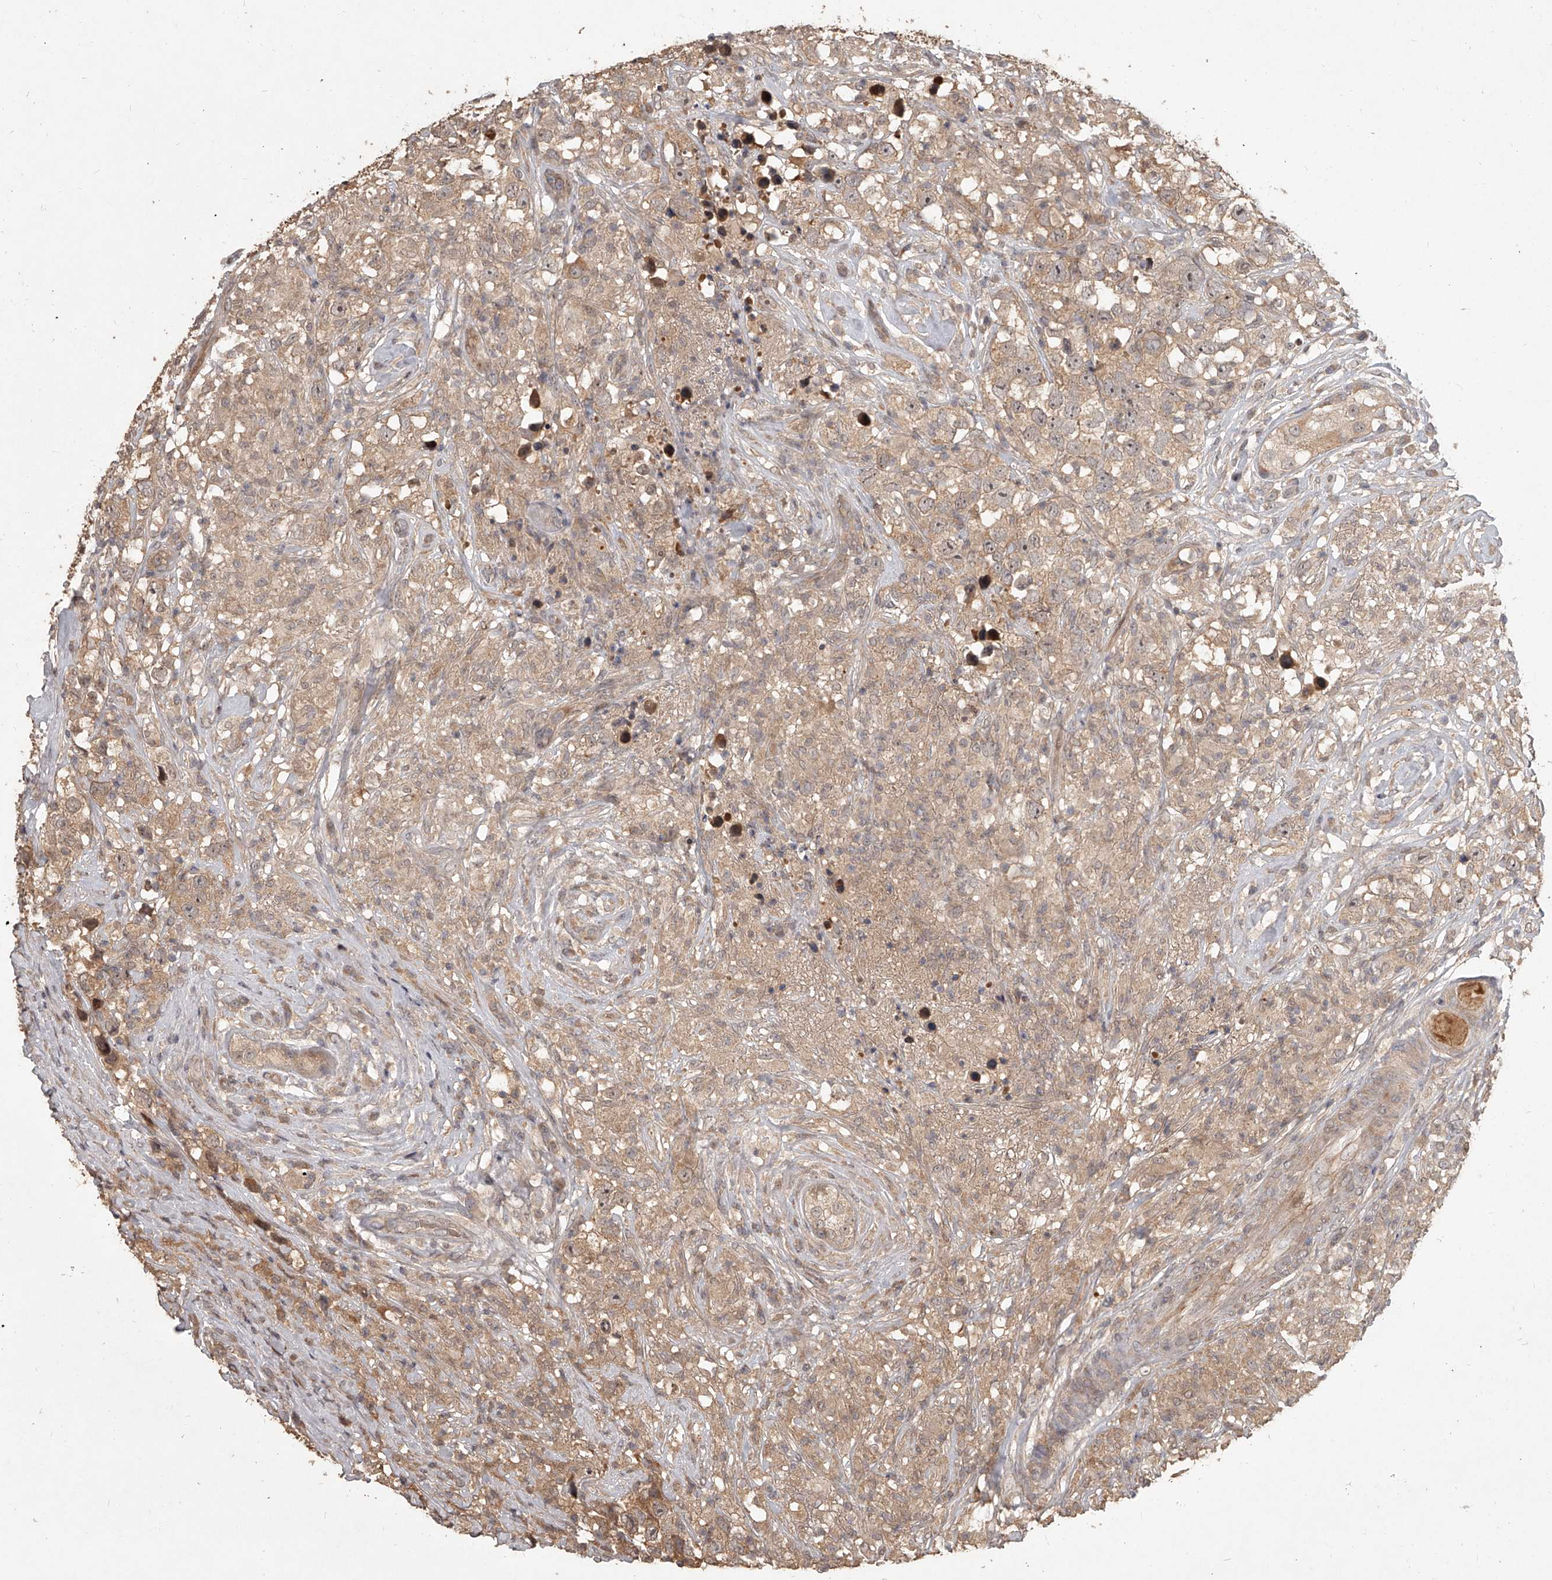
{"staining": {"intensity": "moderate", "quantity": ">75%", "location": "cytoplasmic/membranous"}, "tissue": "testis cancer", "cell_type": "Tumor cells", "image_type": "cancer", "snomed": [{"axis": "morphology", "description": "Seminoma, NOS"}, {"axis": "topography", "description": "Testis"}], "caption": "Immunohistochemistry (IHC) photomicrograph of neoplastic tissue: human seminoma (testis) stained using IHC displays medium levels of moderate protein expression localized specifically in the cytoplasmic/membranous of tumor cells, appearing as a cytoplasmic/membranous brown color.", "gene": "SLC37A1", "patient": {"sex": "male", "age": 49}}